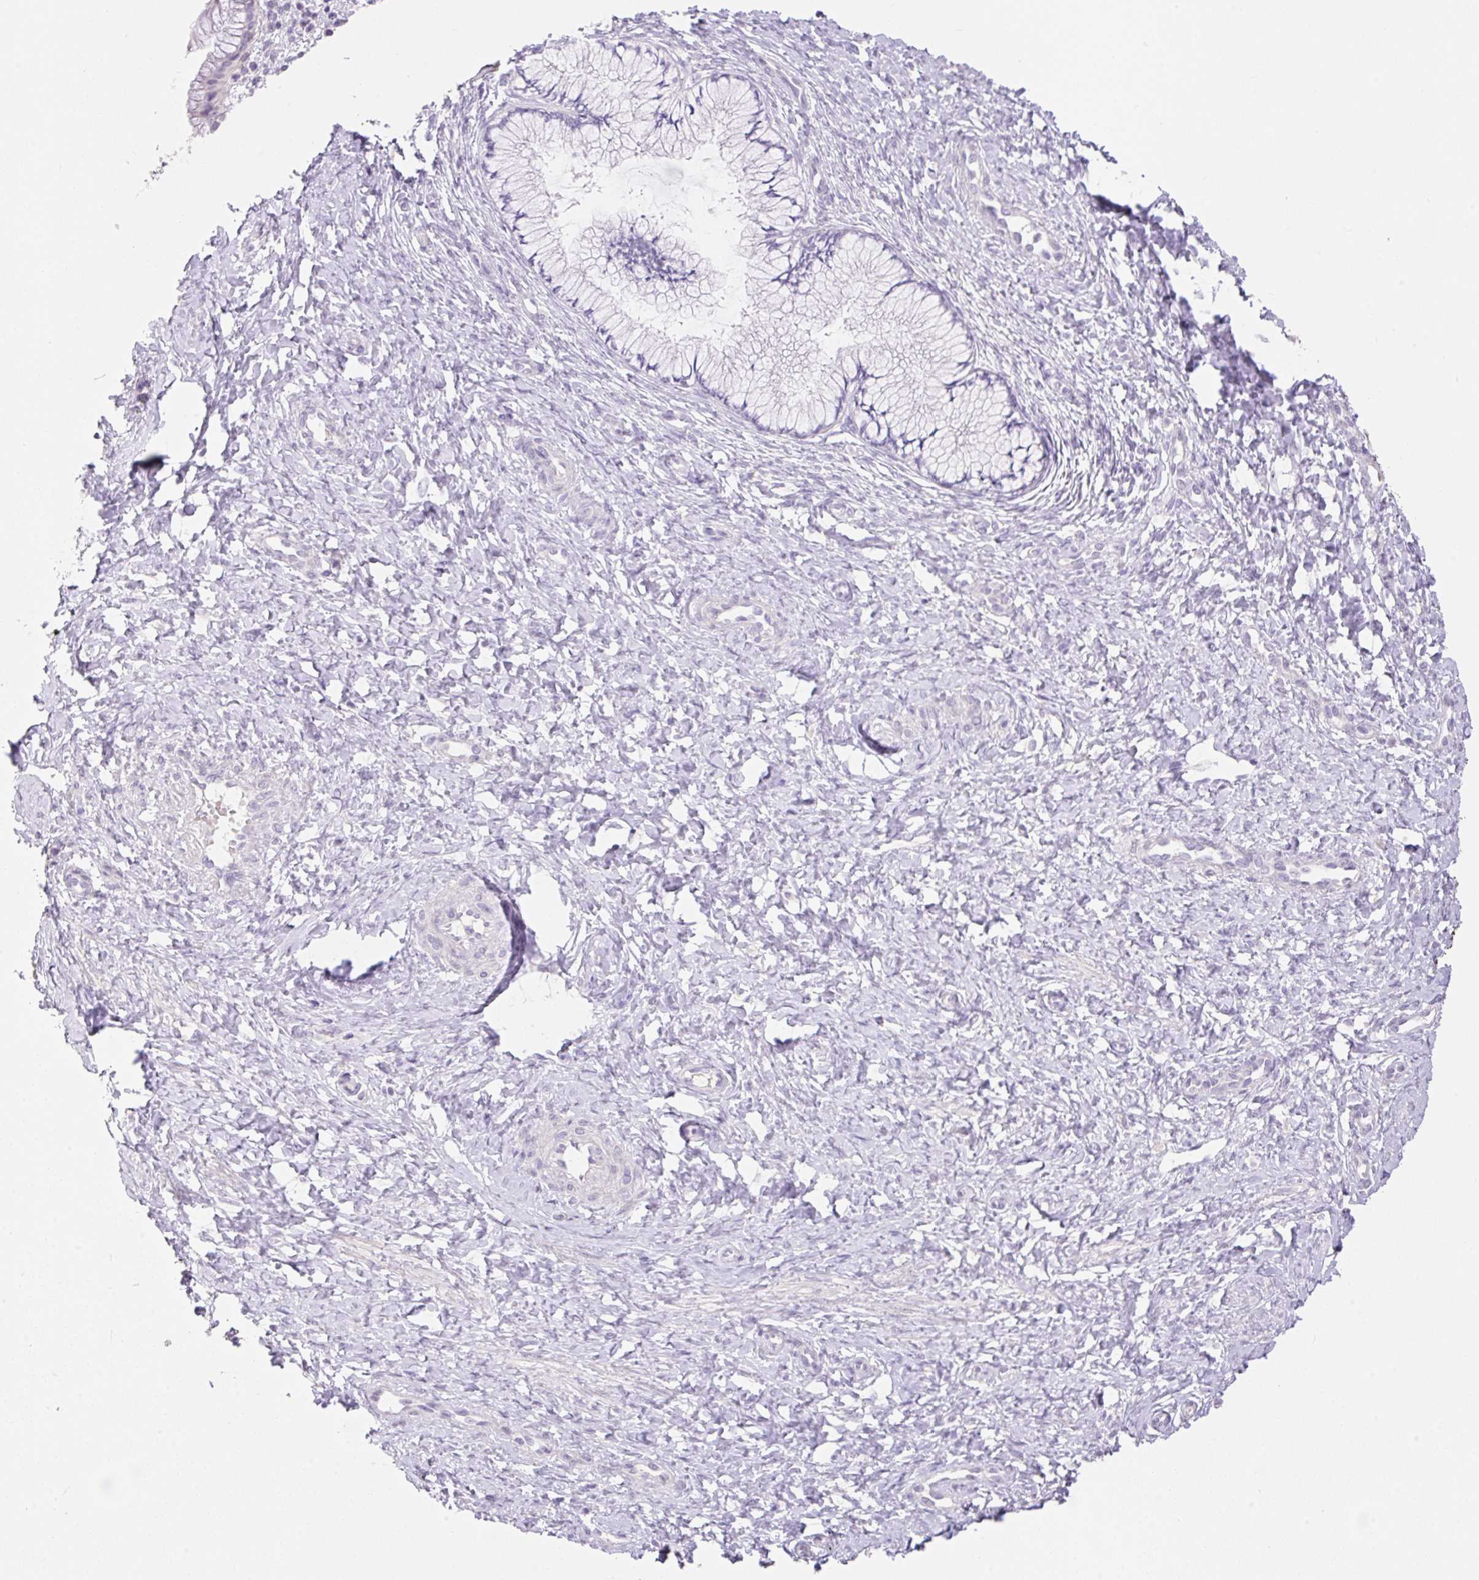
{"staining": {"intensity": "negative", "quantity": "none", "location": "none"}, "tissue": "cervix", "cell_type": "Glandular cells", "image_type": "normal", "snomed": [{"axis": "morphology", "description": "Normal tissue, NOS"}, {"axis": "topography", "description": "Cervix"}], "caption": "Protein analysis of benign cervix exhibits no significant staining in glandular cells.", "gene": "HCRTR2", "patient": {"sex": "female", "age": 37}}